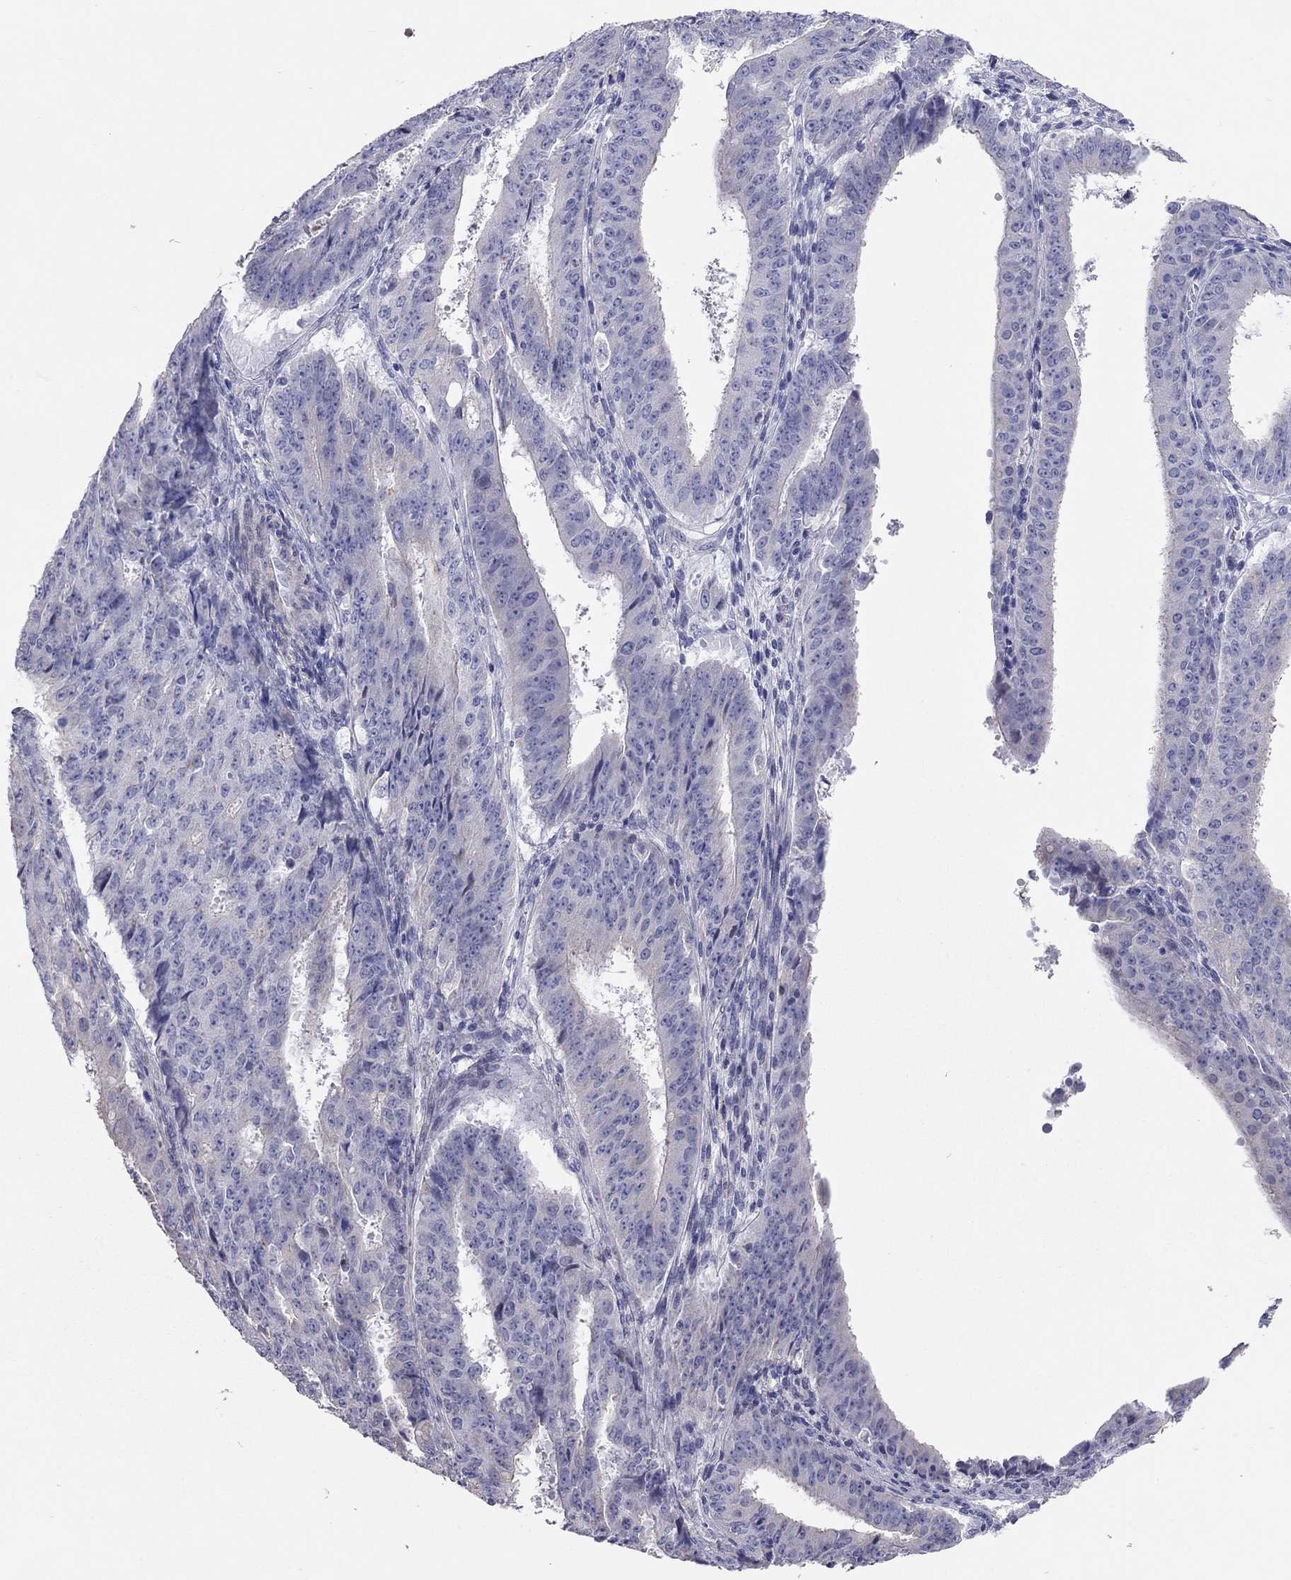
{"staining": {"intensity": "negative", "quantity": "none", "location": "none"}, "tissue": "ovarian cancer", "cell_type": "Tumor cells", "image_type": "cancer", "snomed": [{"axis": "morphology", "description": "Carcinoma, endometroid"}, {"axis": "topography", "description": "Ovary"}], "caption": "High magnification brightfield microscopy of ovarian endometroid carcinoma stained with DAB (brown) and counterstained with hematoxylin (blue): tumor cells show no significant staining.", "gene": "SYTL2", "patient": {"sex": "female", "age": 42}}